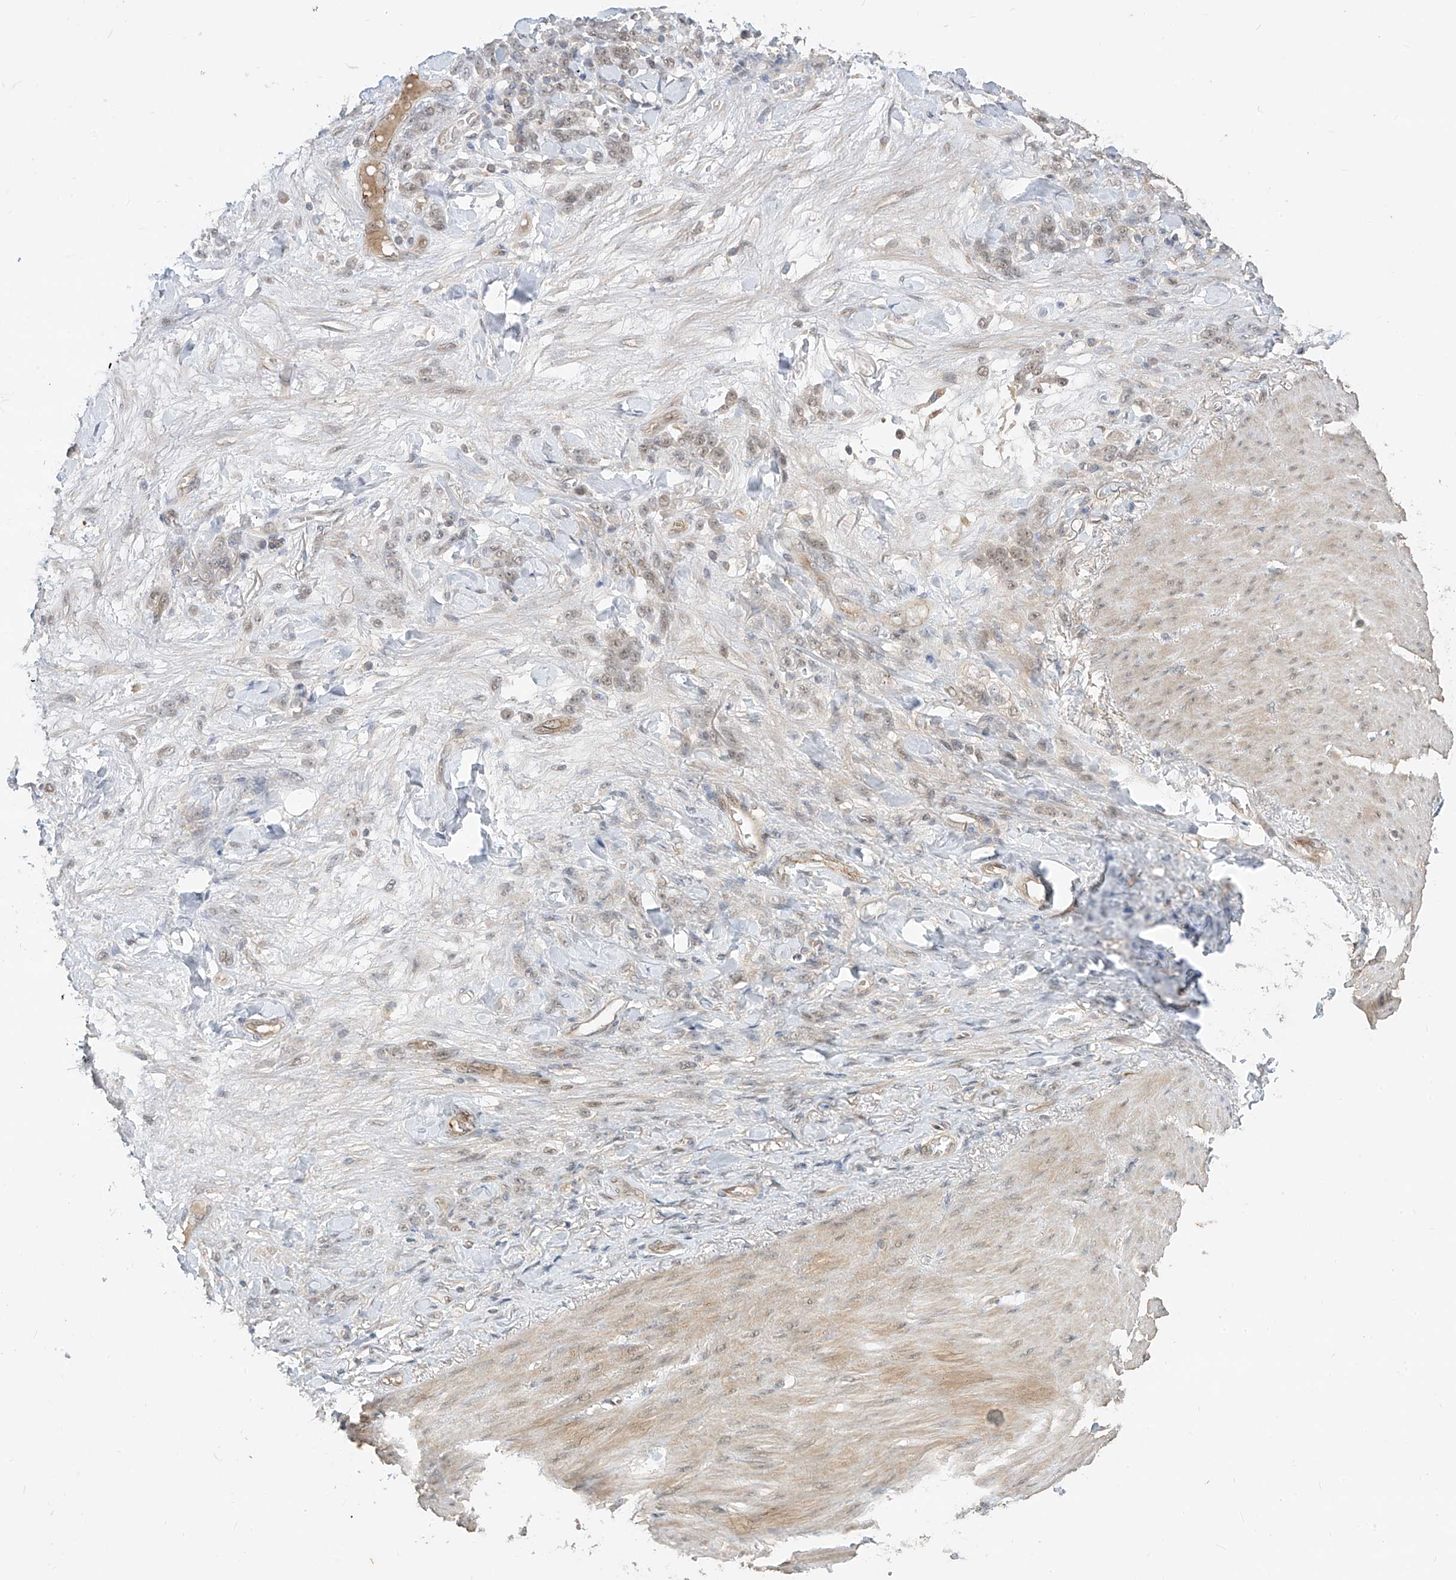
{"staining": {"intensity": "weak", "quantity": "<25%", "location": "nuclear"}, "tissue": "stomach cancer", "cell_type": "Tumor cells", "image_type": "cancer", "snomed": [{"axis": "morphology", "description": "Normal tissue, NOS"}, {"axis": "morphology", "description": "Adenocarcinoma, NOS"}, {"axis": "topography", "description": "Stomach"}], "caption": "A photomicrograph of human stomach cancer is negative for staining in tumor cells.", "gene": "MRTFA", "patient": {"sex": "male", "age": 82}}